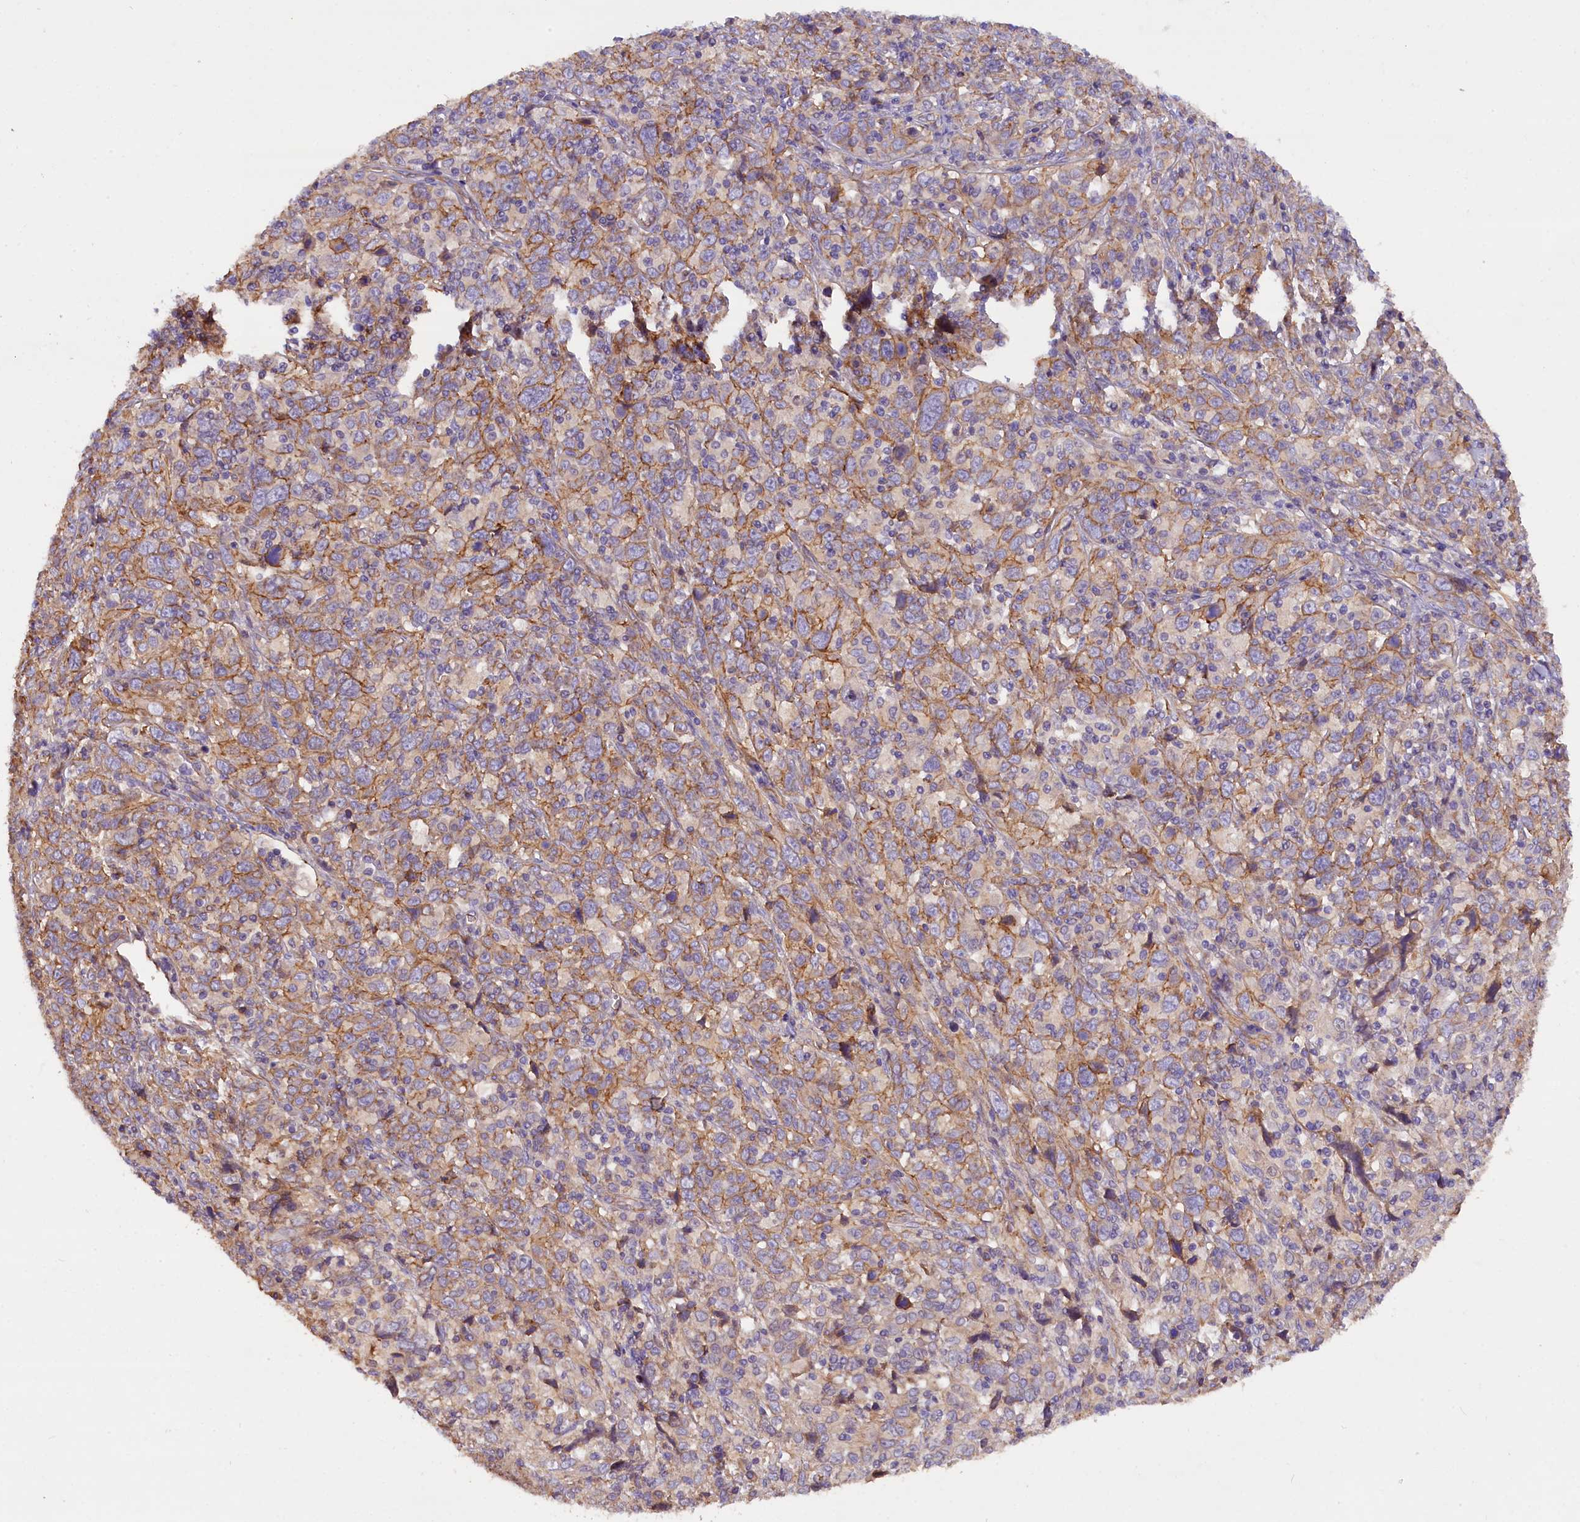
{"staining": {"intensity": "moderate", "quantity": ">75%", "location": "cytoplasmic/membranous"}, "tissue": "cervical cancer", "cell_type": "Tumor cells", "image_type": "cancer", "snomed": [{"axis": "morphology", "description": "Squamous cell carcinoma, NOS"}, {"axis": "topography", "description": "Cervix"}], "caption": "Immunohistochemical staining of human cervical squamous cell carcinoma displays medium levels of moderate cytoplasmic/membranous protein positivity in approximately >75% of tumor cells.", "gene": "ERMARD", "patient": {"sex": "female", "age": 46}}